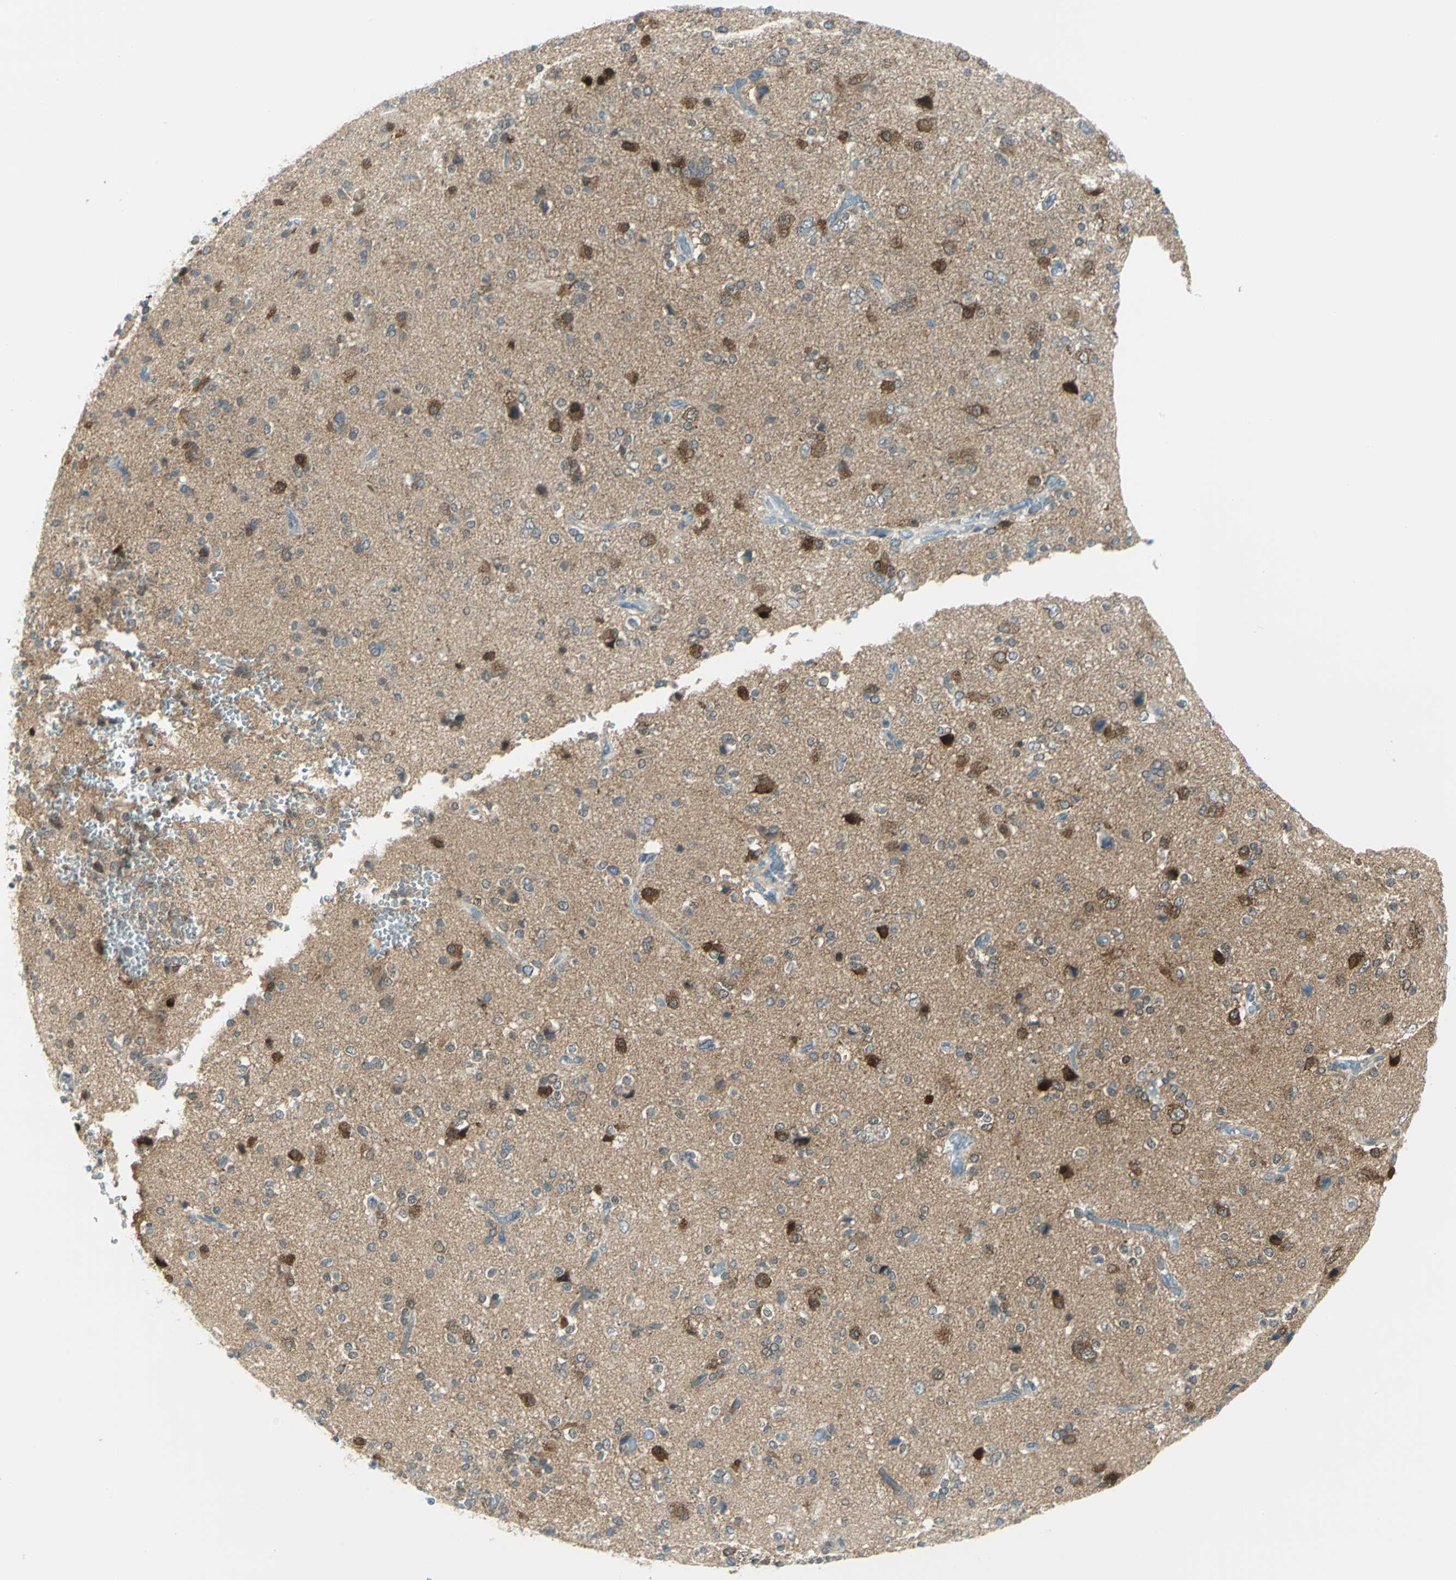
{"staining": {"intensity": "strong", "quantity": "<25%", "location": "cytoplasmic/membranous"}, "tissue": "glioma", "cell_type": "Tumor cells", "image_type": "cancer", "snomed": [{"axis": "morphology", "description": "Glioma, malignant, High grade"}, {"axis": "topography", "description": "Brain"}], "caption": "This micrograph exhibits glioma stained with immunohistochemistry (IHC) to label a protein in brown. The cytoplasmic/membranous of tumor cells show strong positivity for the protein. Nuclei are counter-stained blue.", "gene": "ALDOA", "patient": {"sex": "male", "age": 47}}